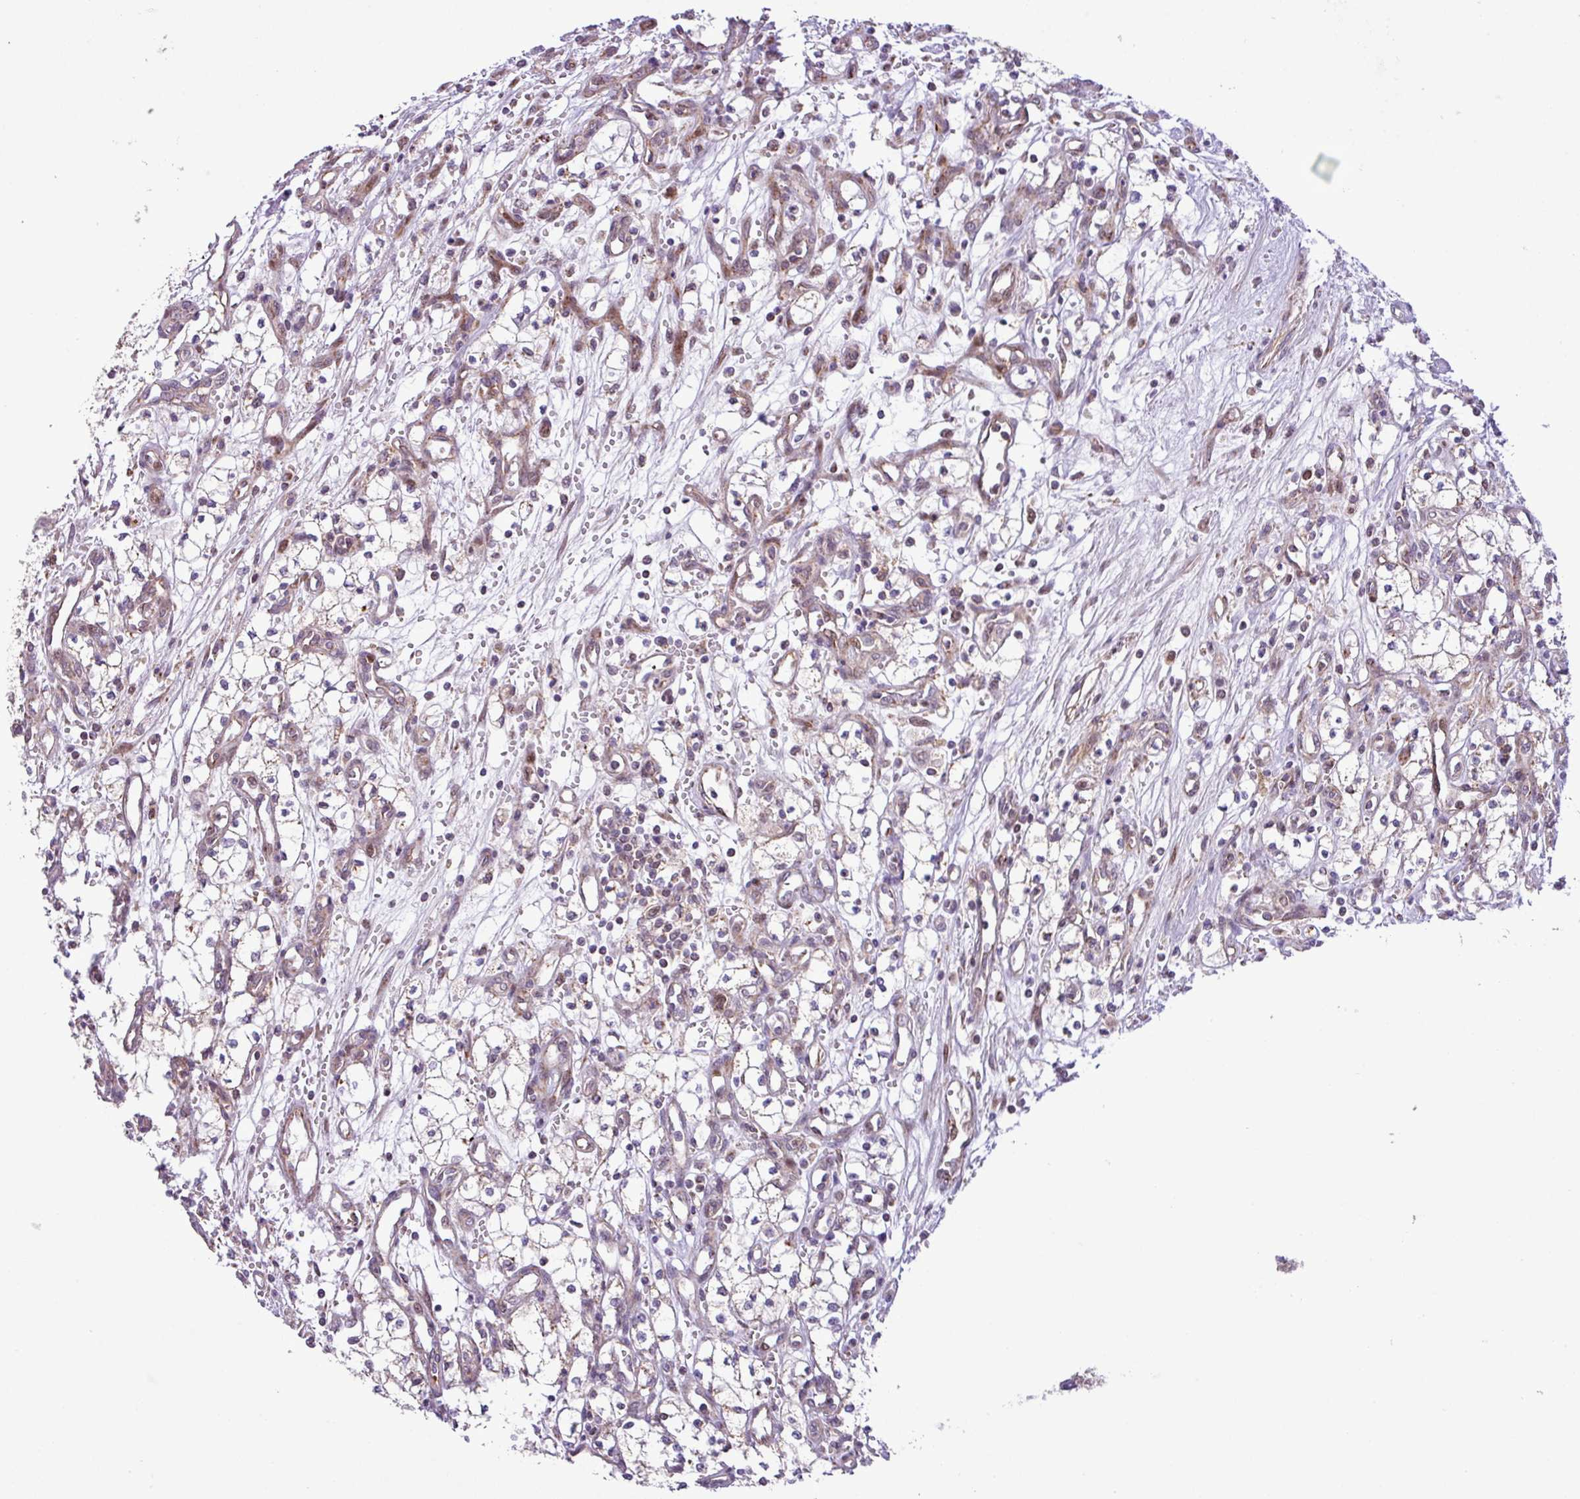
{"staining": {"intensity": "moderate", "quantity": "<25%", "location": "cytoplasmic/membranous"}, "tissue": "renal cancer", "cell_type": "Tumor cells", "image_type": "cancer", "snomed": [{"axis": "morphology", "description": "Adenocarcinoma, NOS"}, {"axis": "topography", "description": "Kidney"}], "caption": "About <25% of tumor cells in human renal cancer (adenocarcinoma) show moderate cytoplasmic/membranous protein positivity as visualized by brown immunohistochemical staining.", "gene": "B3GNT9", "patient": {"sex": "male", "age": 59}}